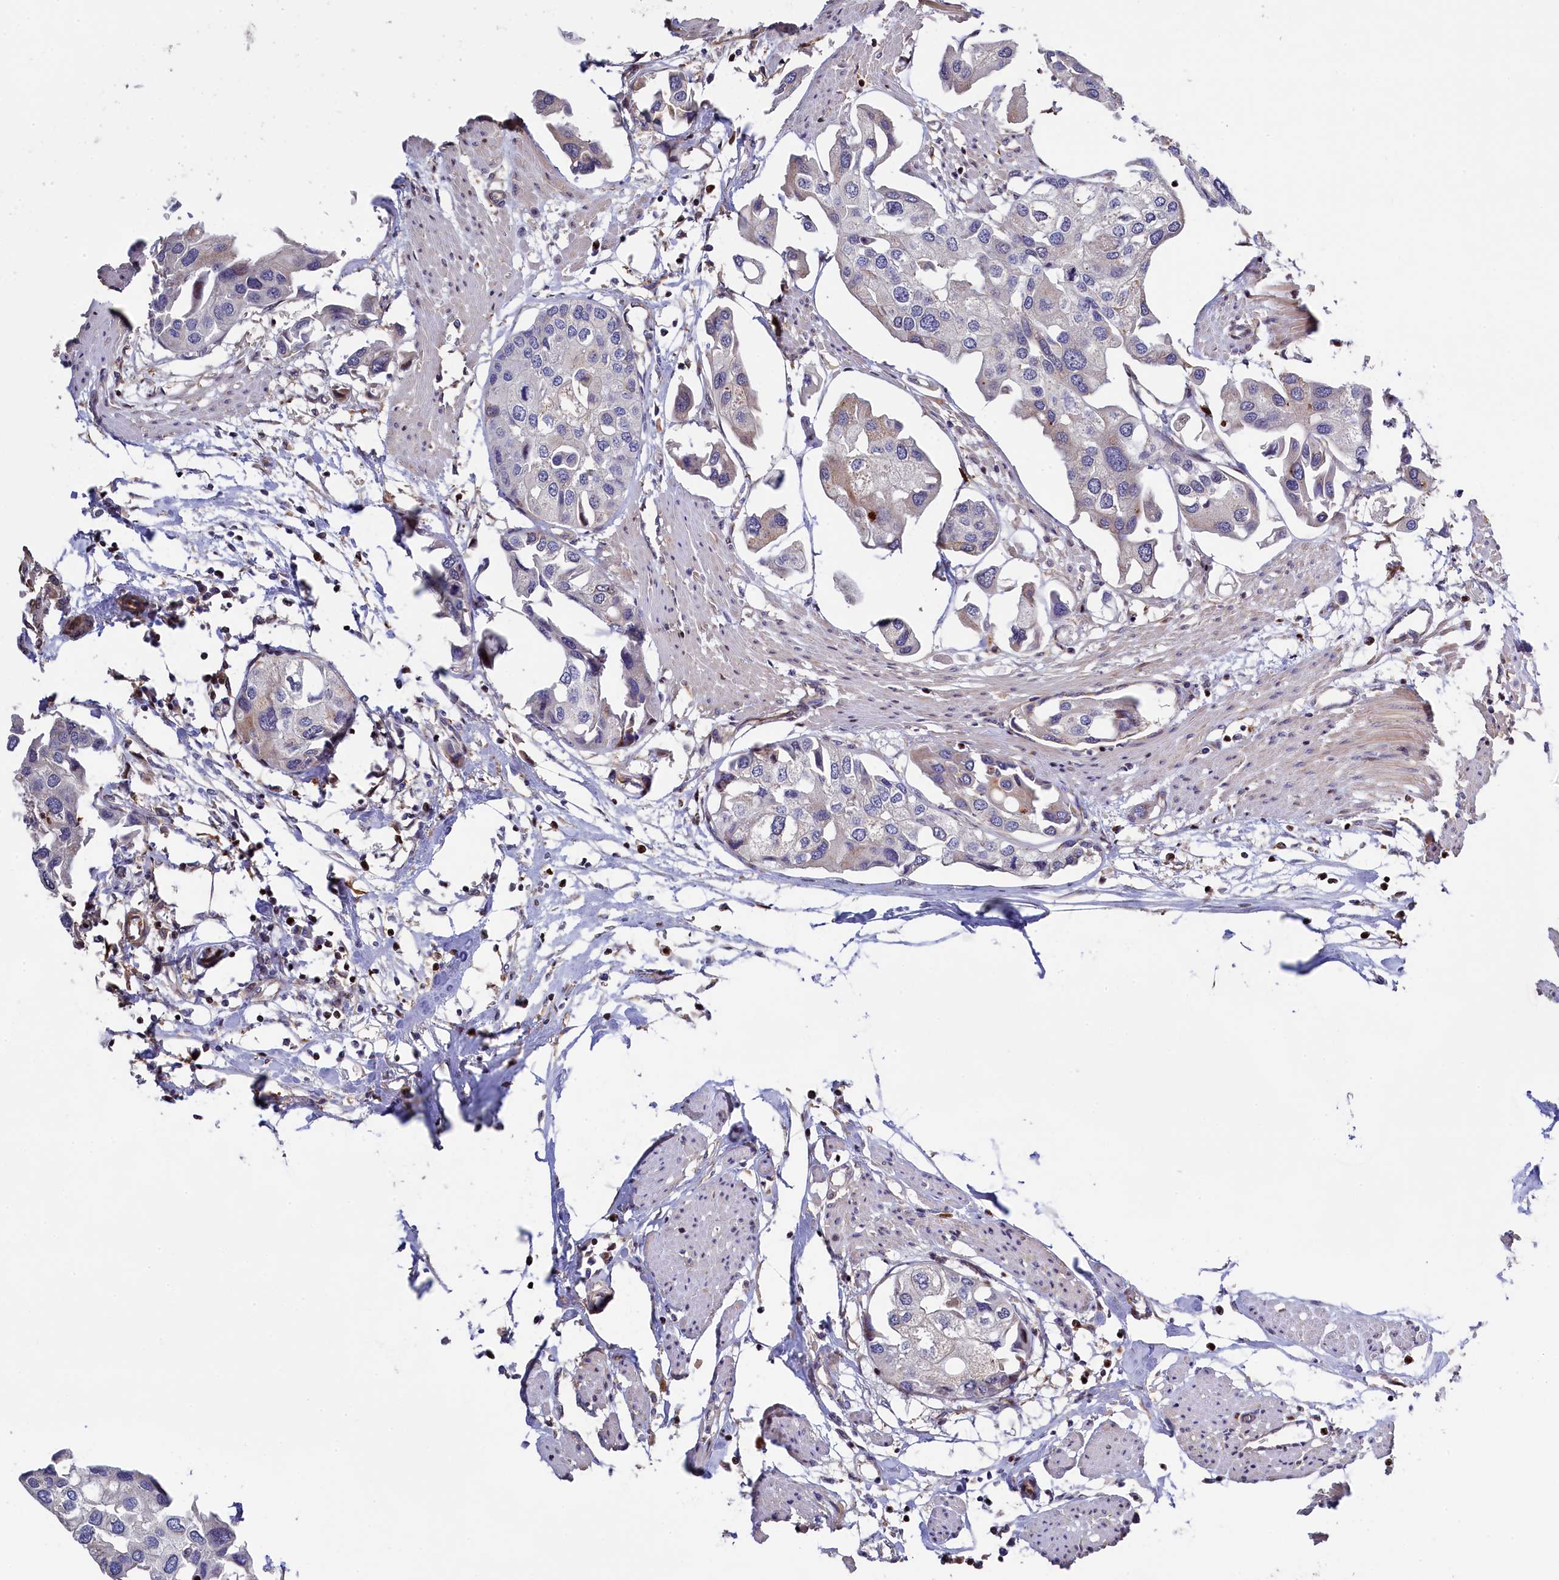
{"staining": {"intensity": "negative", "quantity": "none", "location": "none"}, "tissue": "urothelial cancer", "cell_type": "Tumor cells", "image_type": "cancer", "snomed": [{"axis": "morphology", "description": "Urothelial carcinoma, High grade"}, {"axis": "topography", "description": "Urinary bladder"}], "caption": "This is a histopathology image of immunohistochemistry staining of urothelial carcinoma (high-grade), which shows no expression in tumor cells.", "gene": "TGDS", "patient": {"sex": "male", "age": 64}}